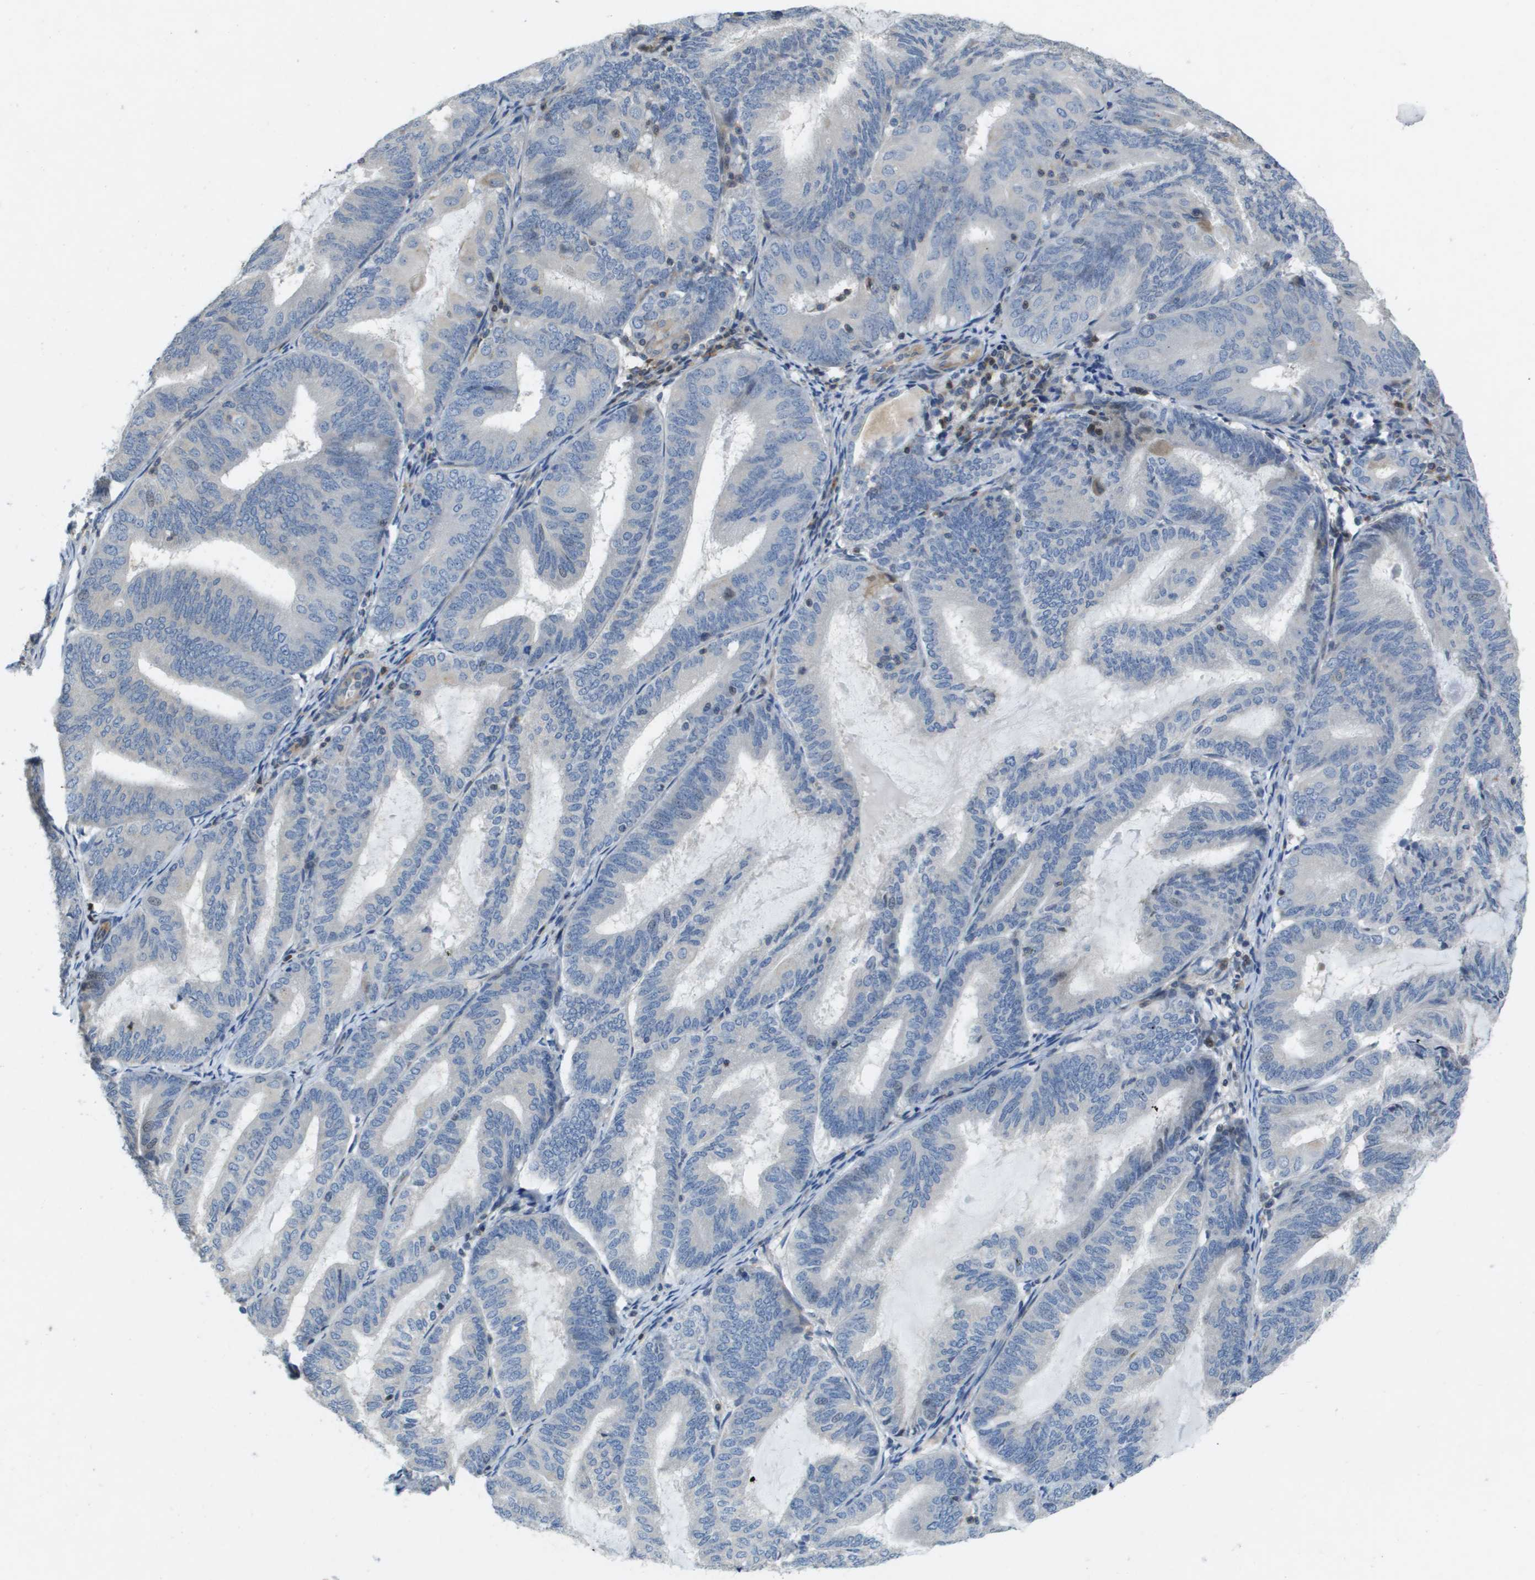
{"staining": {"intensity": "weak", "quantity": "<25%", "location": "nuclear"}, "tissue": "endometrial cancer", "cell_type": "Tumor cells", "image_type": "cancer", "snomed": [{"axis": "morphology", "description": "Adenocarcinoma, NOS"}, {"axis": "topography", "description": "Endometrium"}], "caption": "The immunohistochemistry (IHC) micrograph has no significant expression in tumor cells of adenocarcinoma (endometrial) tissue.", "gene": "SCN4B", "patient": {"sex": "female", "age": 81}}